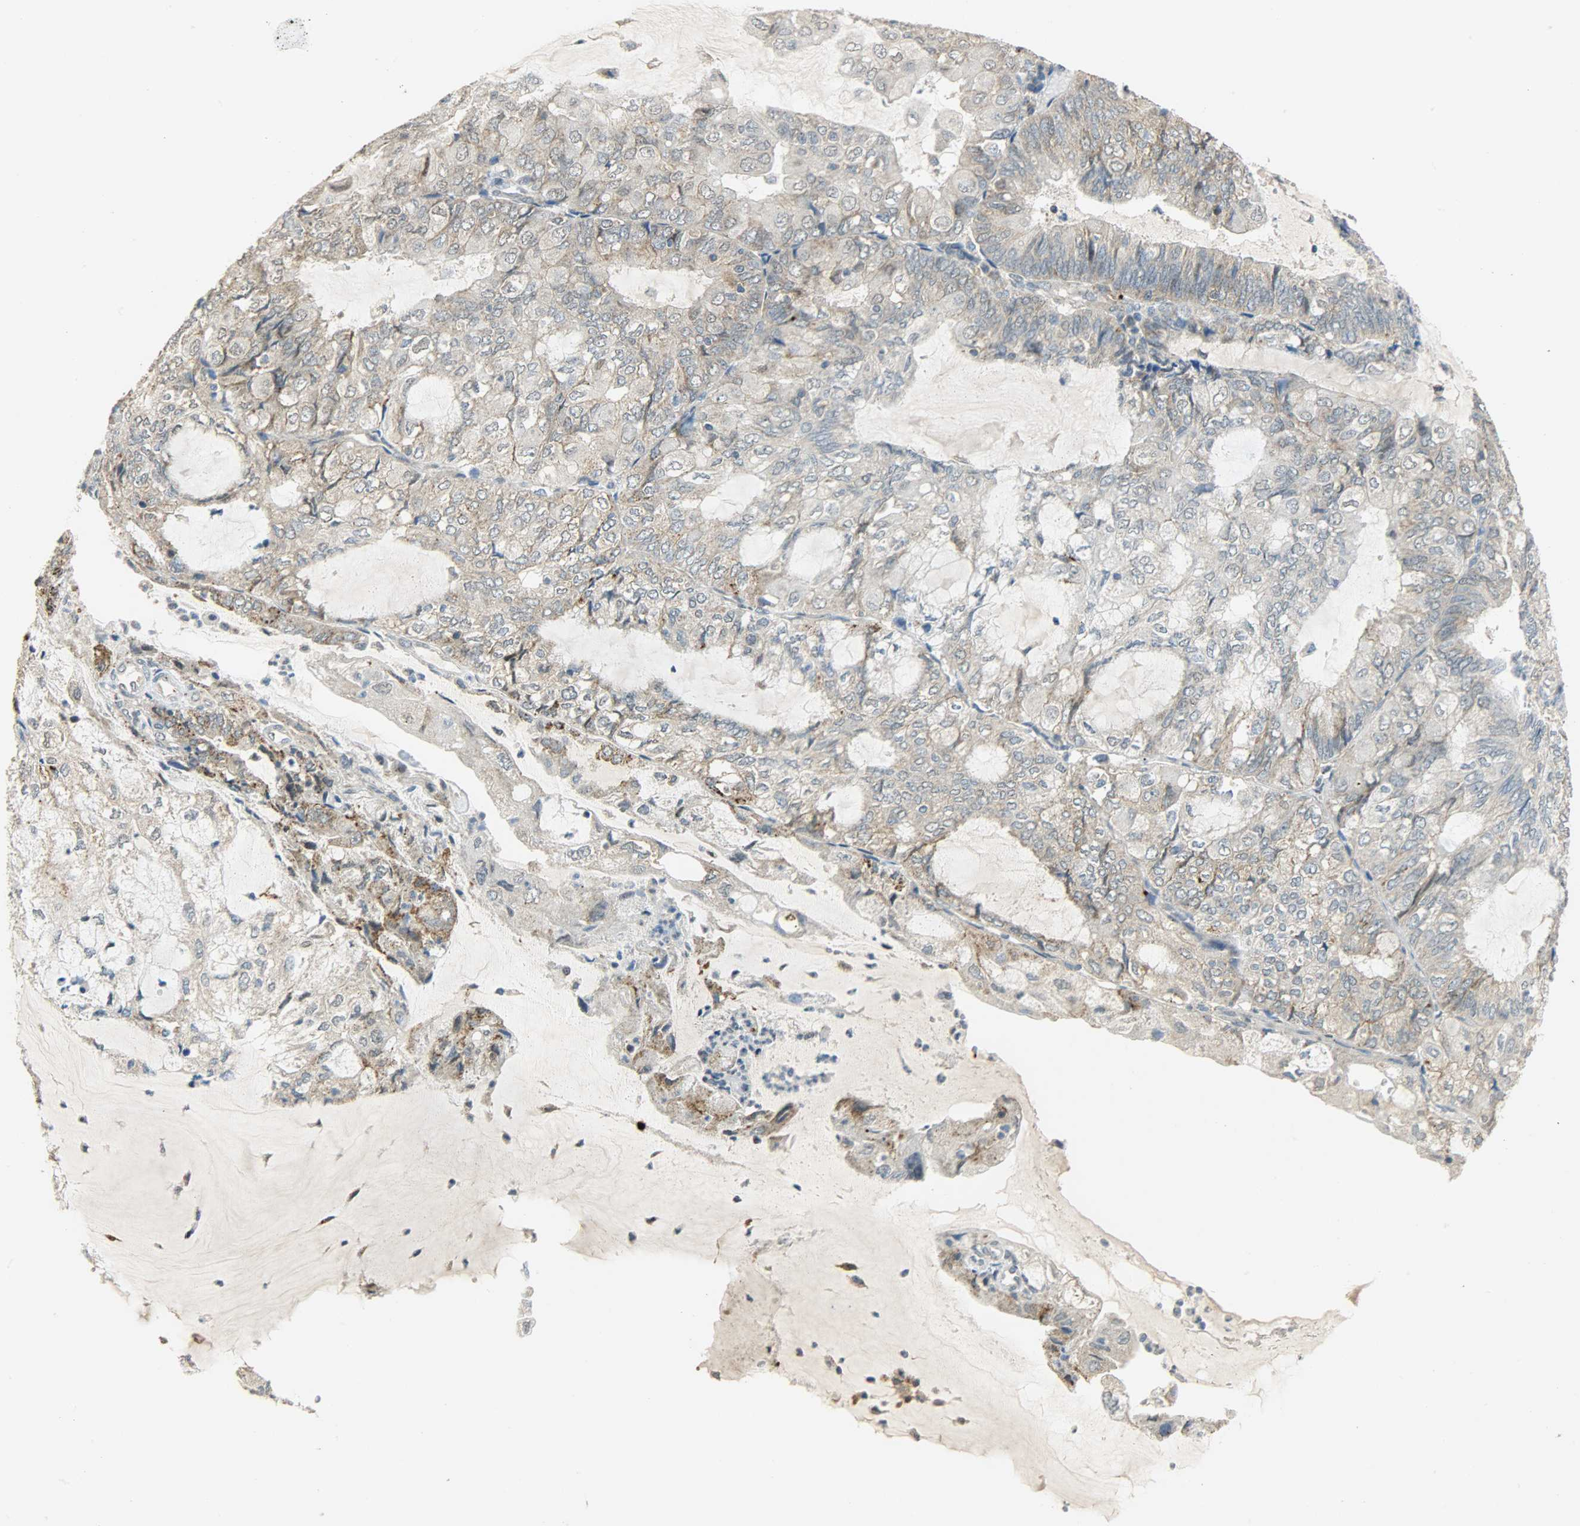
{"staining": {"intensity": "moderate", "quantity": ">75%", "location": "cytoplasmic/membranous"}, "tissue": "endometrial cancer", "cell_type": "Tumor cells", "image_type": "cancer", "snomed": [{"axis": "morphology", "description": "Adenocarcinoma, NOS"}, {"axis": "topography", "description": "Endometrium"}], "caption": "Endometrial adenocarcinoma tissue demonstrates moderate cytoplasmic/membranous positivity in about >75% of tumor cells, visualized by immunohistochemistry. Using DAB (3,3'-diaminobenzidine) (brown) and hematoxylin (blue) stains, captured at high magnification using brightfield microscopy.", "gene": "GIT2", "patient": {"sex": "female", "age": 81}}